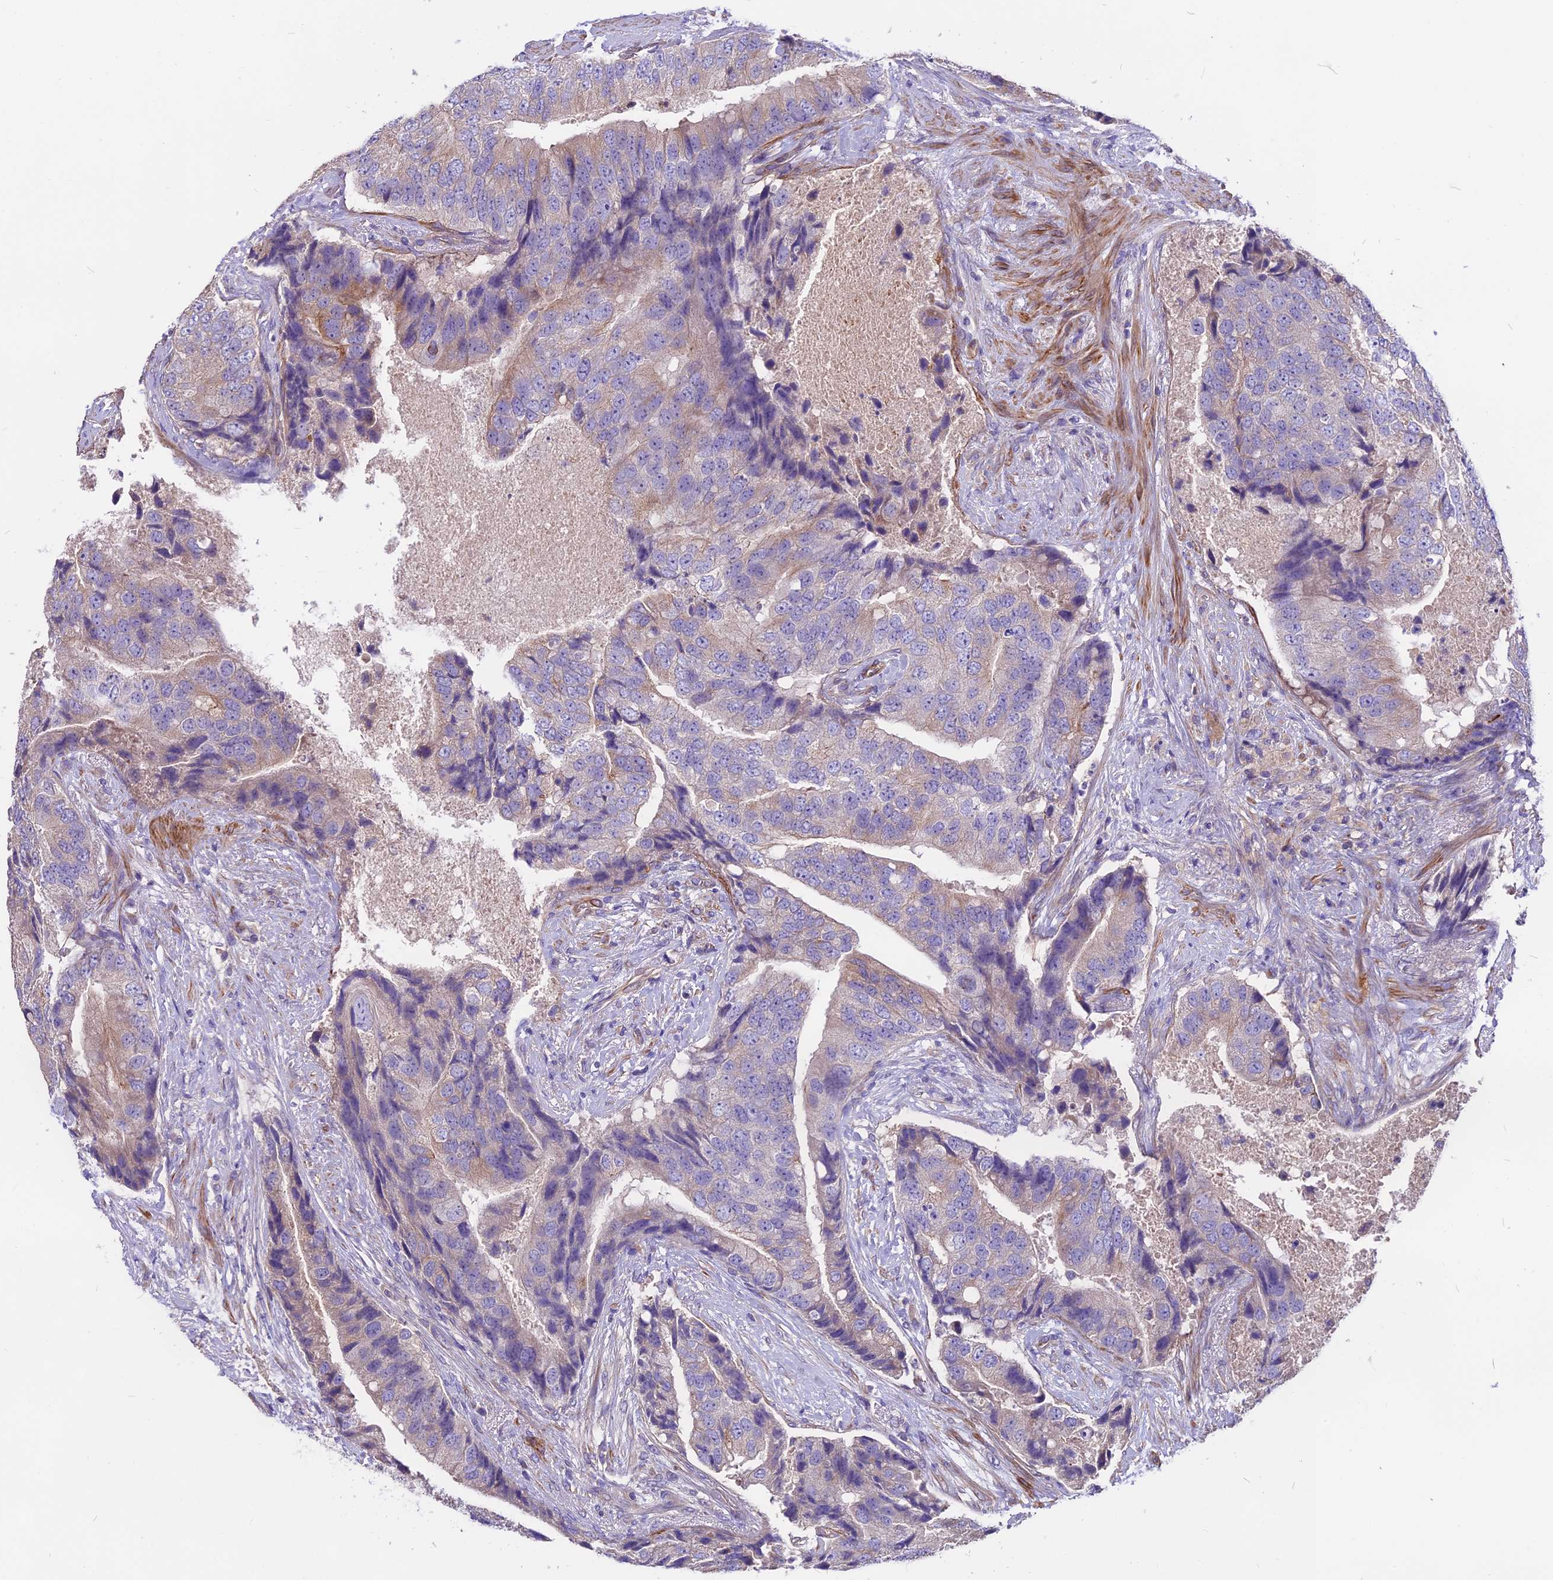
{"staining": {"intensity": "moderate", "quantity": "<25%", "location": "cytoplasmic/membranous"}, "tissue": "prostate cancer", "cell_type": "Tumor cells", "image_type": "cancer", "snomed": [{"axis": "morphology", "description": "Adenocarcinoma, High grade"}, {"axis": "topography", "description": "Prostate"}], "caption": "High-grade adenocarcinoma (prostate) stained with a brown dye exhibits moderate cytoplasmic/membranous positive positivity in about <25% of tumor cells.", "gene": "ANO3", "patient": {"sex": "male", "age": 70}}